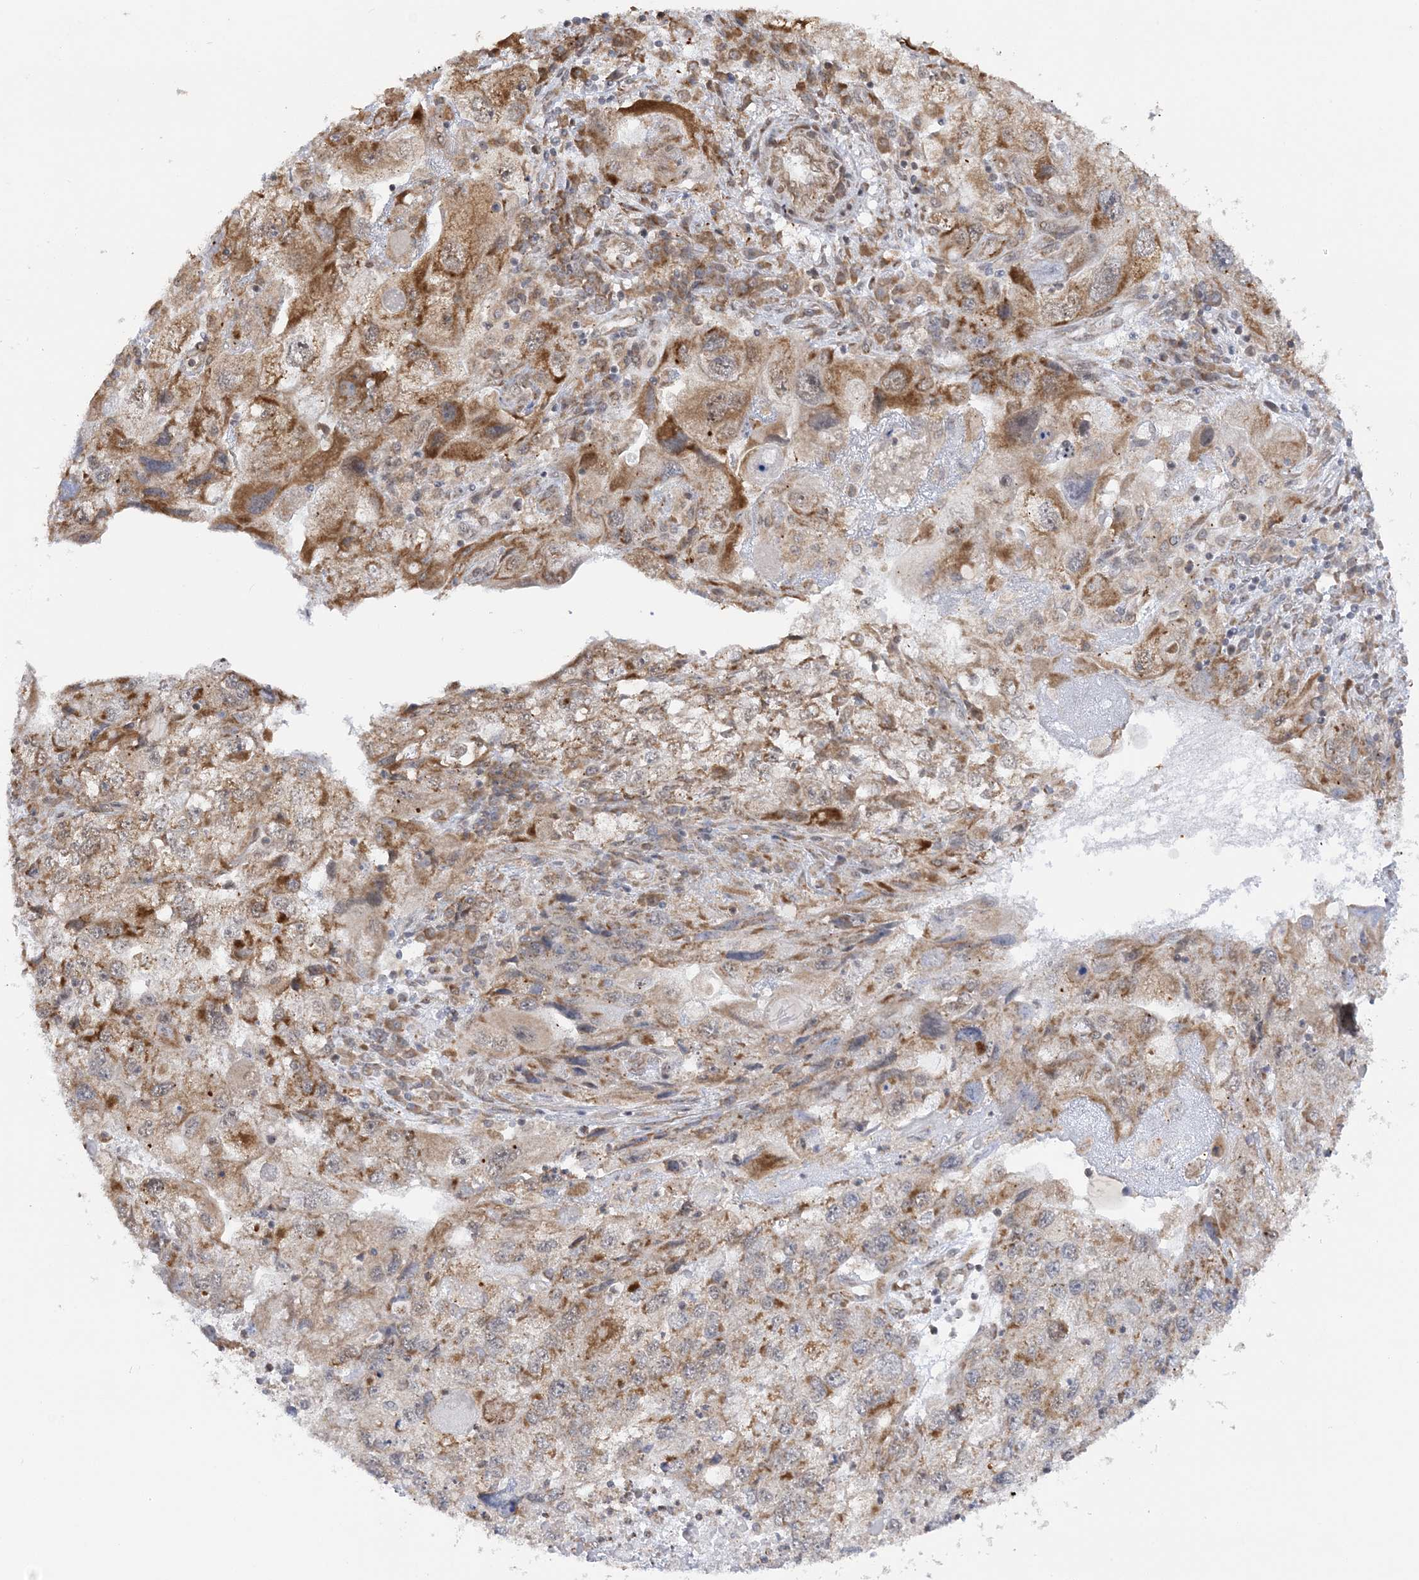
{"staining": {"intensity": "moderate", "quantity": ">75%", "location": "cytoplasmic/membranous"}, "tissue": "endometrial cancer", "cell_type": "Tumor cells", "image_type": "cancer", "snomed": [{"axis": "morphology", "description": "Adenocarcinoma, NOS"}, {"axis": "topography", "description": "Endometrium"}], "caption": "This micrograph displays immunohistochemistry (IHC) staining of human adenocarcinoma (endometrial), with medium moderate cytoplasmic/membranous positivity in about >75% of tumor cells.", "gene": "MRPL47", "patient": {"sex": "female", "age": 49}}